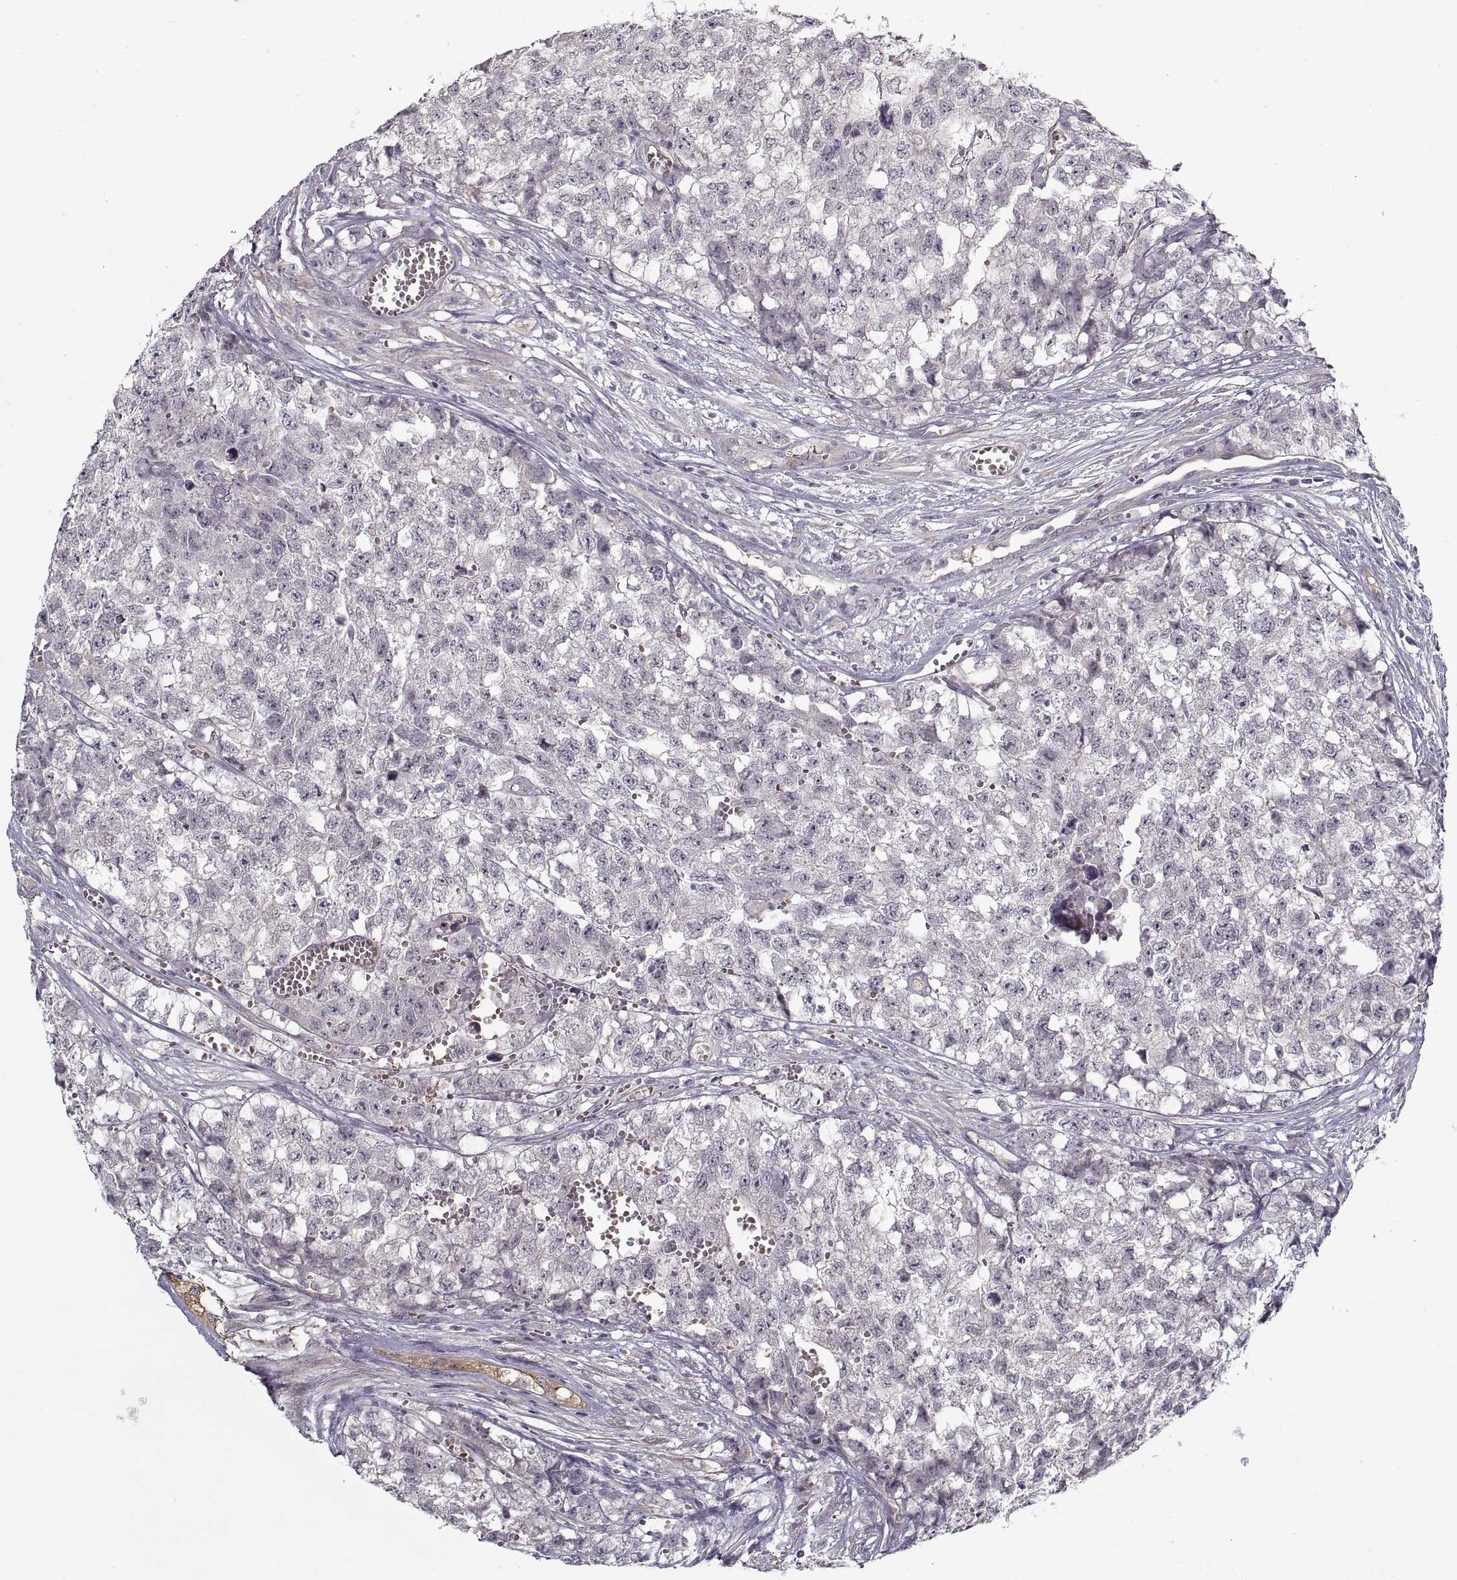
{"staining": {"intensity": "negative", "quantity": "none", "location": "none"}, "tissue": "testis cancer", "cell_type": "Tumor cells", "image_type": "cancer", "snomed": [{"axis": "morphology", "description": "Seminoma, NOS"}, {"axis": "morphology", "description": "Carcinoma, Embryonal, NOS"}, {"axis": "topography", "description": "Testis"}], "caption": "DAB (3,3'-diaminobenzidine) immunohistochemical staining of human embryonal carcinoma (testis) shows no significant staining in tumor cells.", "gene": "LAMB2", "patient": {"sex": "male", "age": 22}}